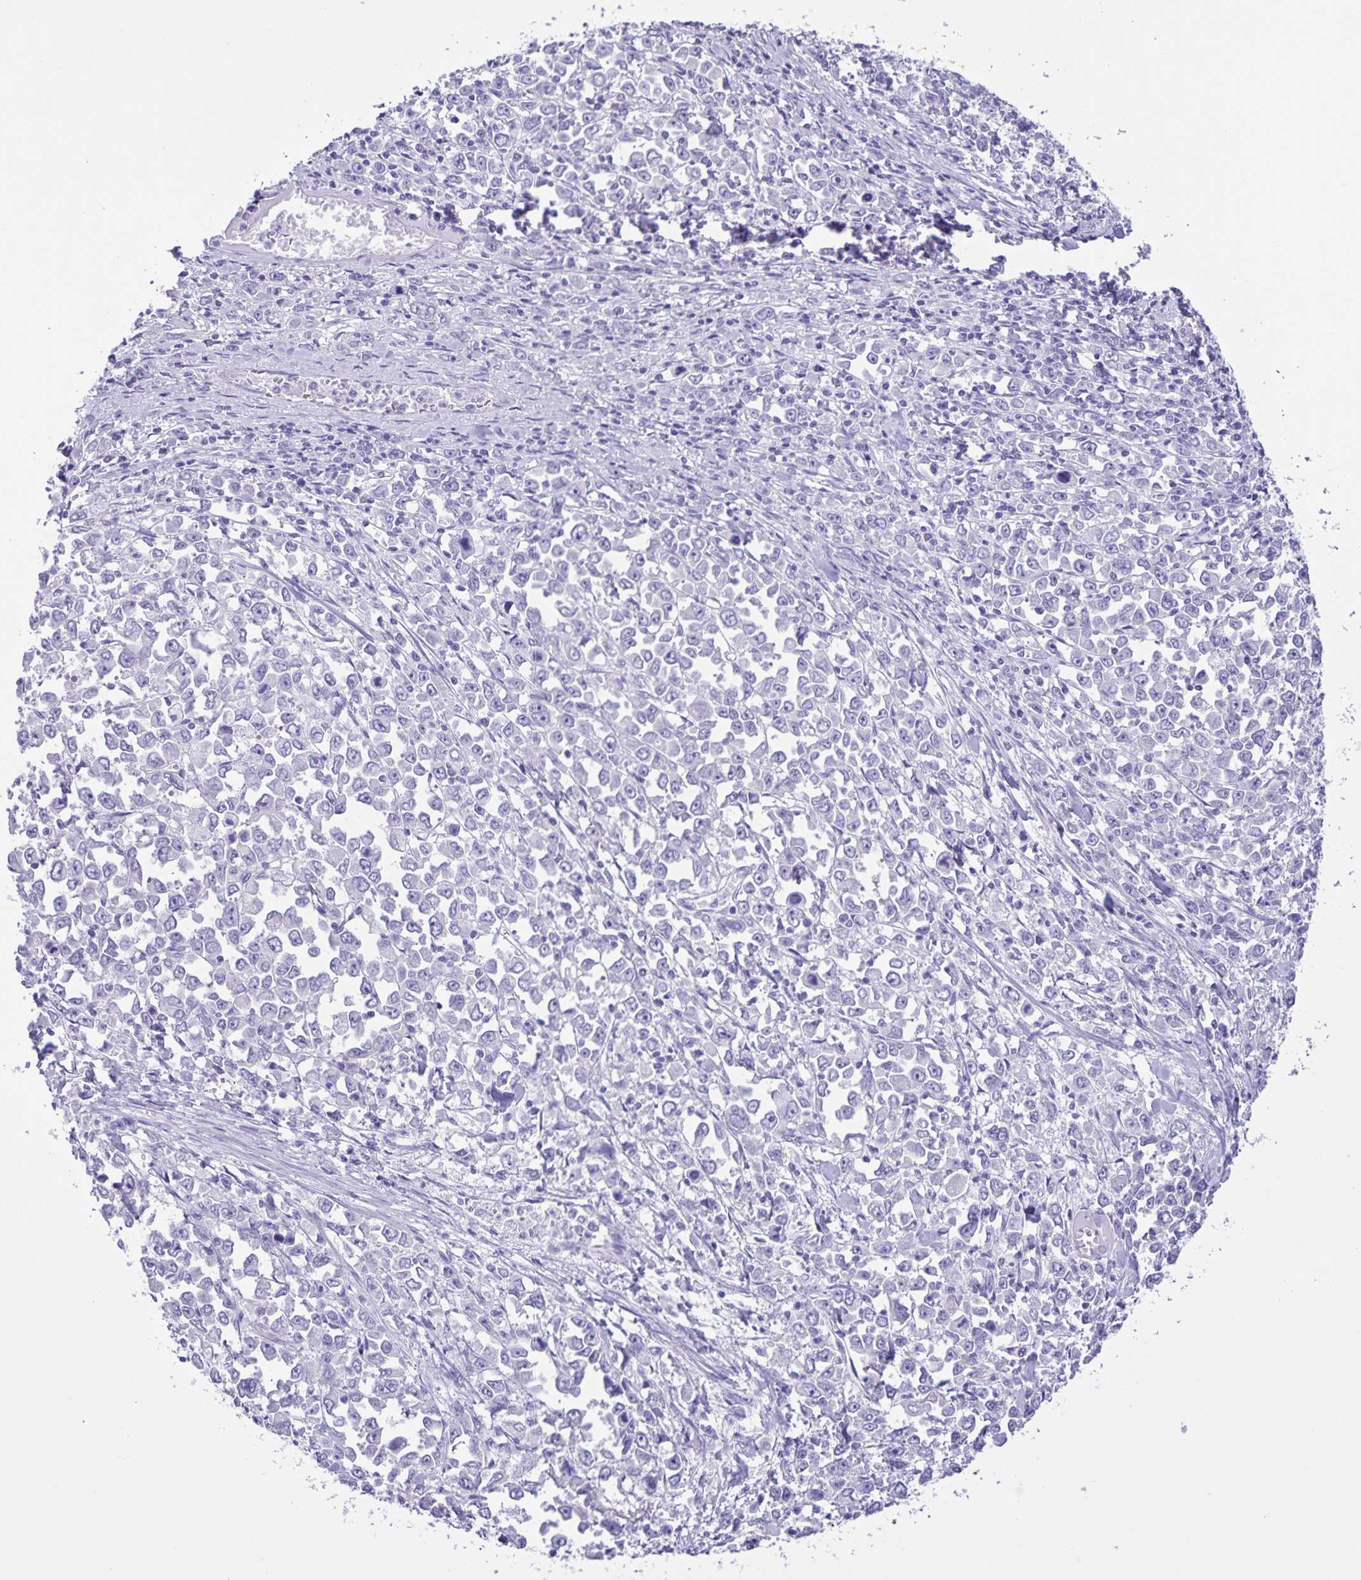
{"staining": {"intensity": "negative", "quantity": "none", "location": "none"}, "tissue": "stomach cancer", "cell_type": "Tumor cells", "image_type": "cancer", "snomed": [{"axis": "morphology", "description": "Adenocarcinoma, NOS"}, {"axis": "topography", "description": "Stomach, upper"}], "caption": "A micrograph of human stomach cancer is negative for staining in tumor cells.", "gene": "CAPSL", "patient": {"sex": "male", "age": 70}}